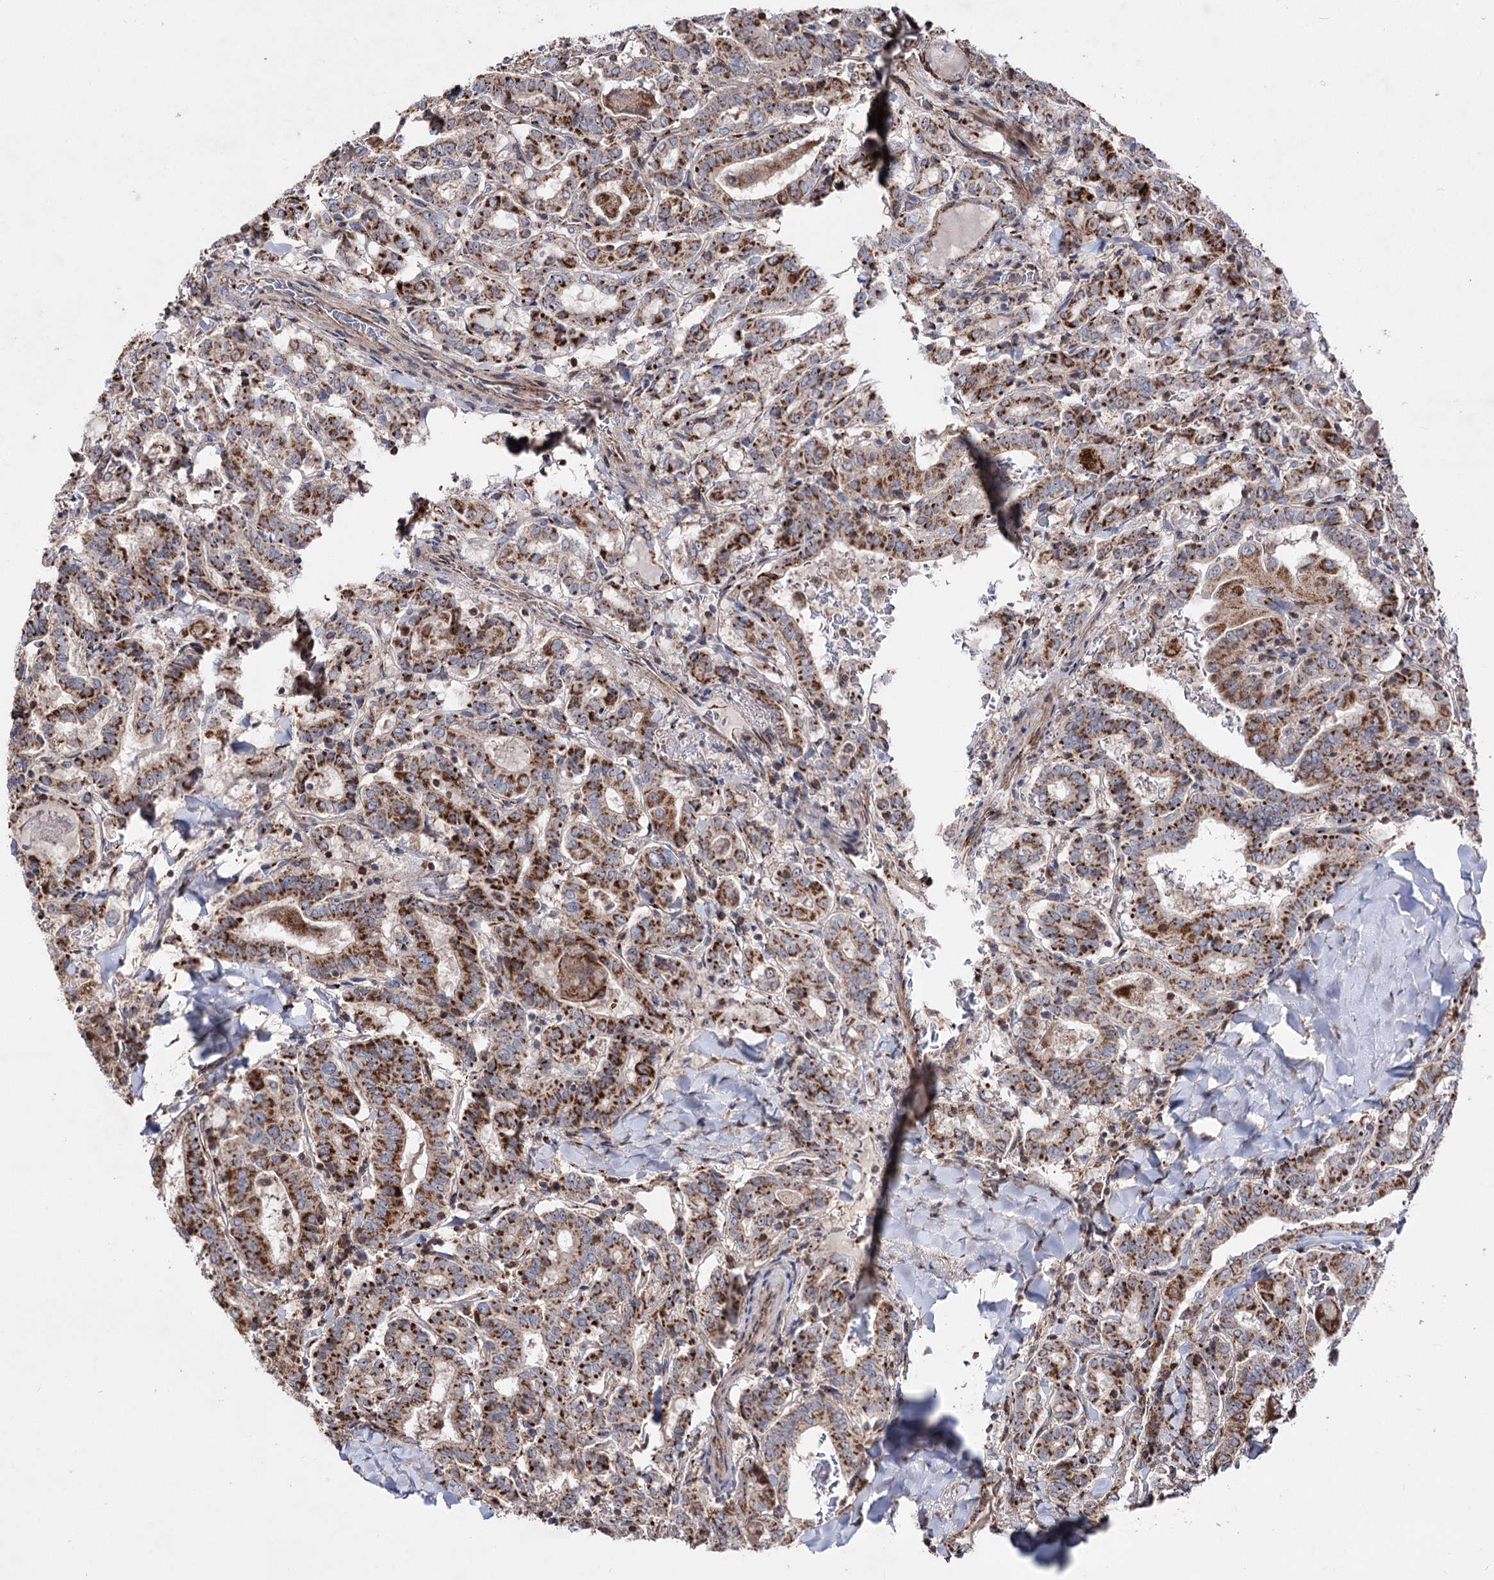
{"staining": {"intensity": "strong", "quantity": ">75%", "location": "cytoplasmic/membranous"}, "tissue": "thyroid cancer", "cell_type": "Tumor cells", "image_type": "cancer", "snomed": [{"axis": "morphology", "description": "Papillary adenocarcinoma, NOS"}, {"axis": "topography", "description": "Thyroid gland"}], "caption": "Immunohistochemistry image of human thyroid cancer stained for a protein (brown), which exhibits high levels of strong cytoplasmic/membranous expression in approximately >75% of tumor cells.", "gene": "ARHGAP20", "patient": {"sex": "female", "age": 72}}